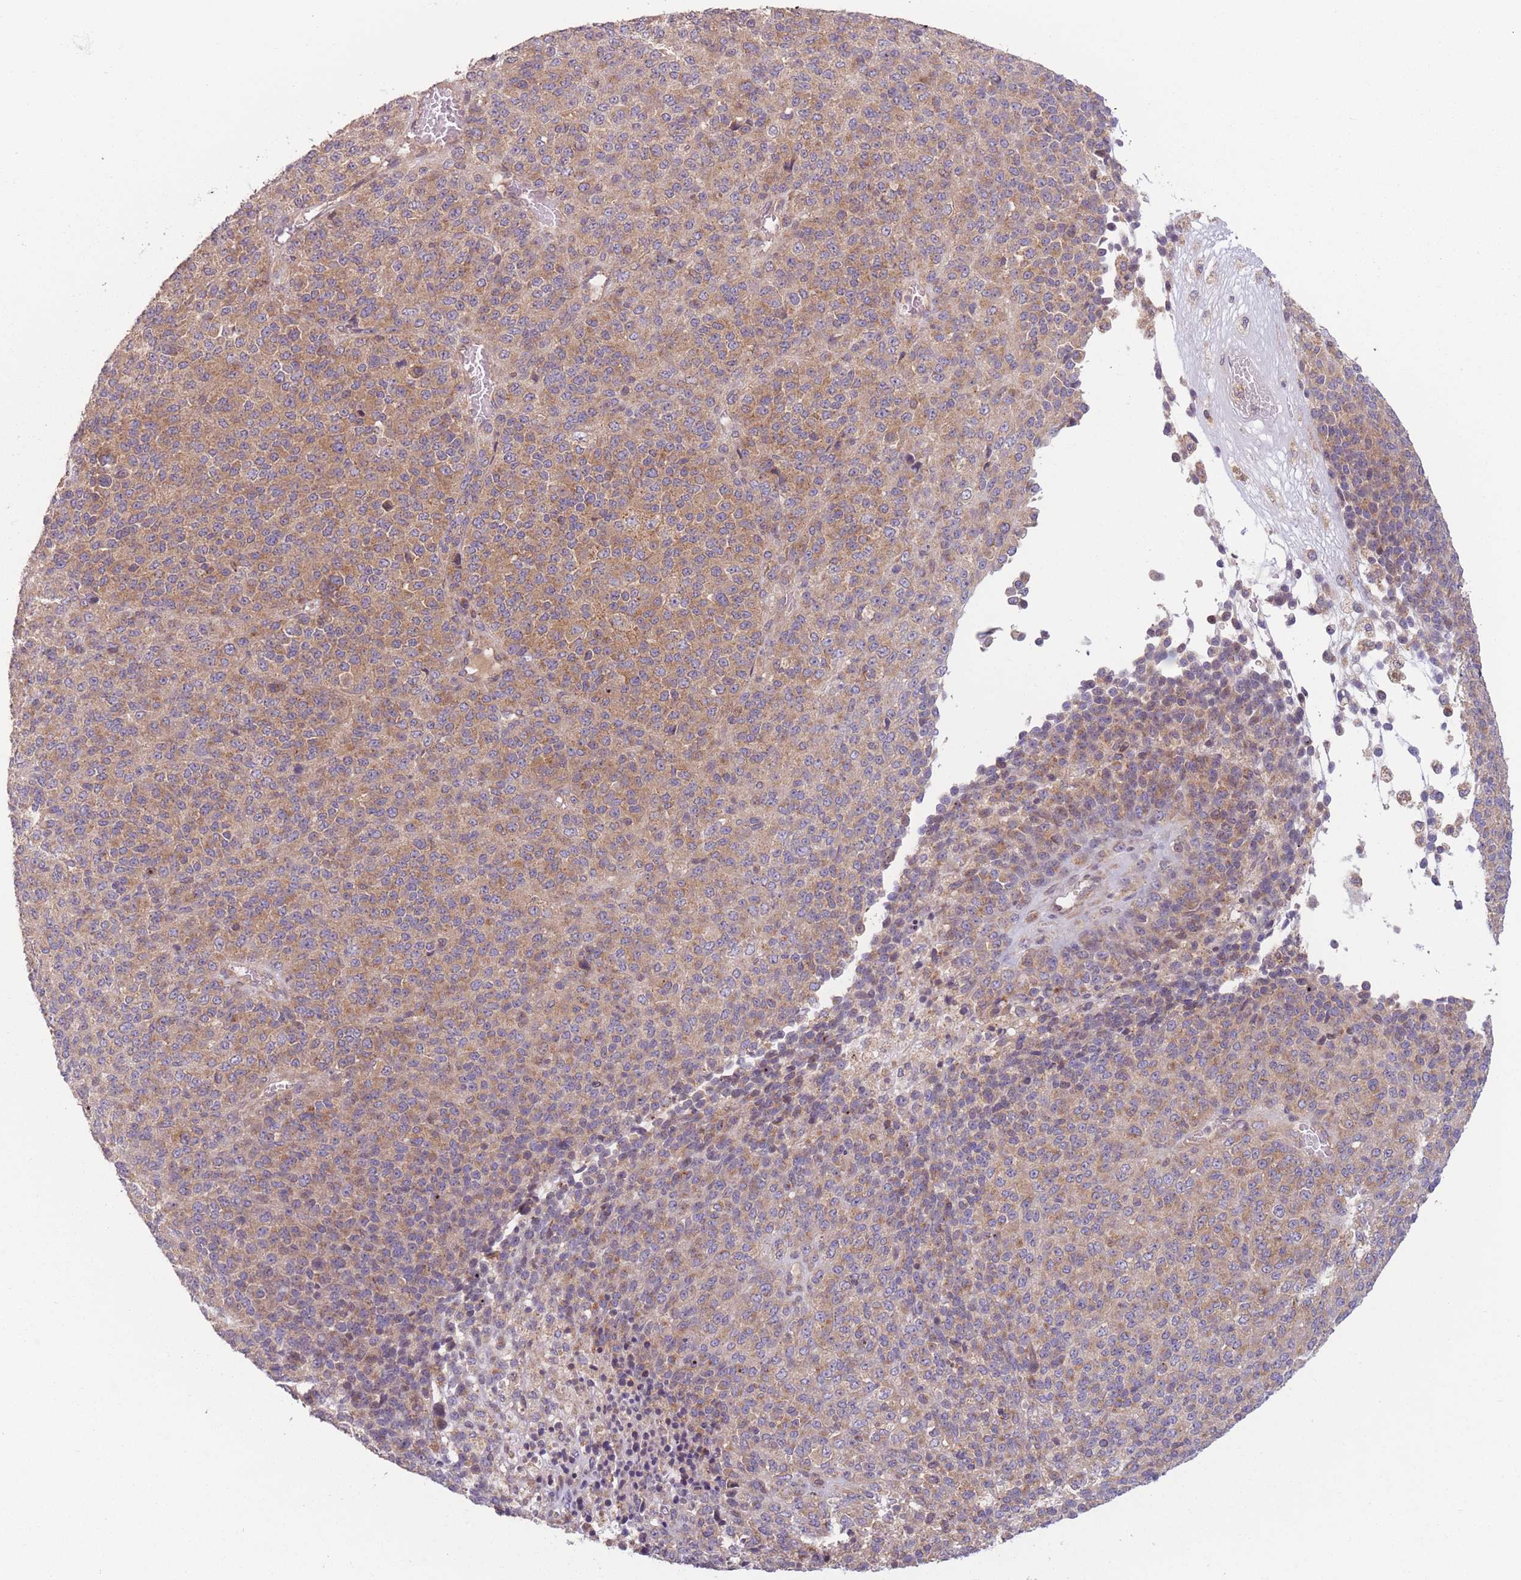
{"staining": {"intensity": "moderate", "quantity": "25%-75%", "location": "cytoplasmic/membranous"}, "tissue": "melanoma", "cell_type": "Tumor cells", "image_type": "cancer", "snomed": [{"axis": "morphology", "description": "Malignant melanoma, Metastatic site"}, {"axis": "topography", "description": "Brain"}], "caption": "Melanoma stained with a brown dye displays moderate cytoplasmic/membranous positive positivity in approximately 25%-75% of tumor cells.", "gene": "WASHC2A", "patient": {"sex": "female", "age": 56}}